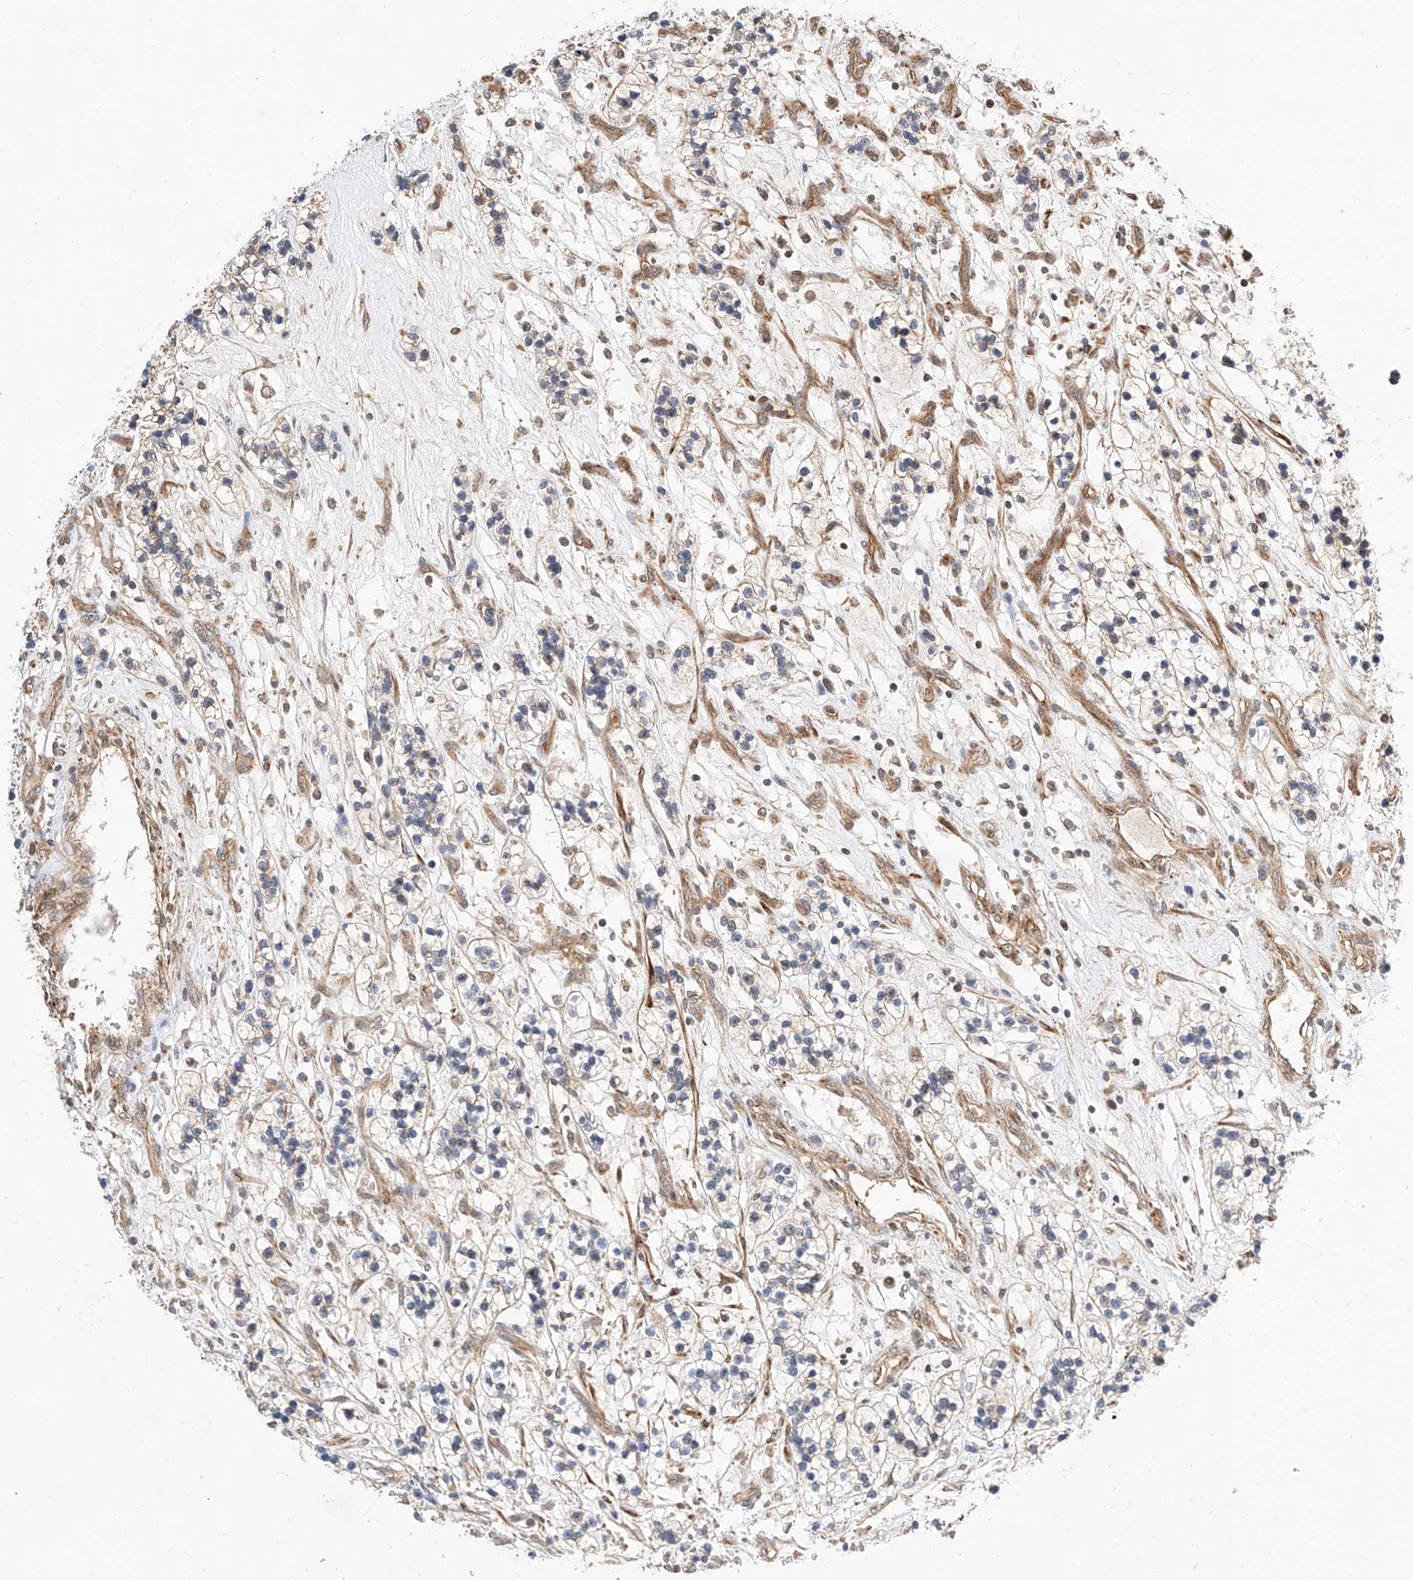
{"staining": {"intensity": "weak", "quantity": "25%-75%", "location": "cytoplasmic/membranous"}, "tissue": "renal cancer", "cell_type": "Tumor cells", "image_type": "cancer", "snomed": [{"axis": "morphology", "description": "Adenocarcinoma, NOS"}, {"axis": "topography", "description": "Kidney"}], "caption": "Renal cancer stained with IHC displays weak cytoplasmic/membranous positivity in about 25%-75% of tumor cells. The protein of interest is shown in brown color, while the nuclei are stained blue.", "gene": "RAB23", "patient": {"sex": "female", "age": 57}}